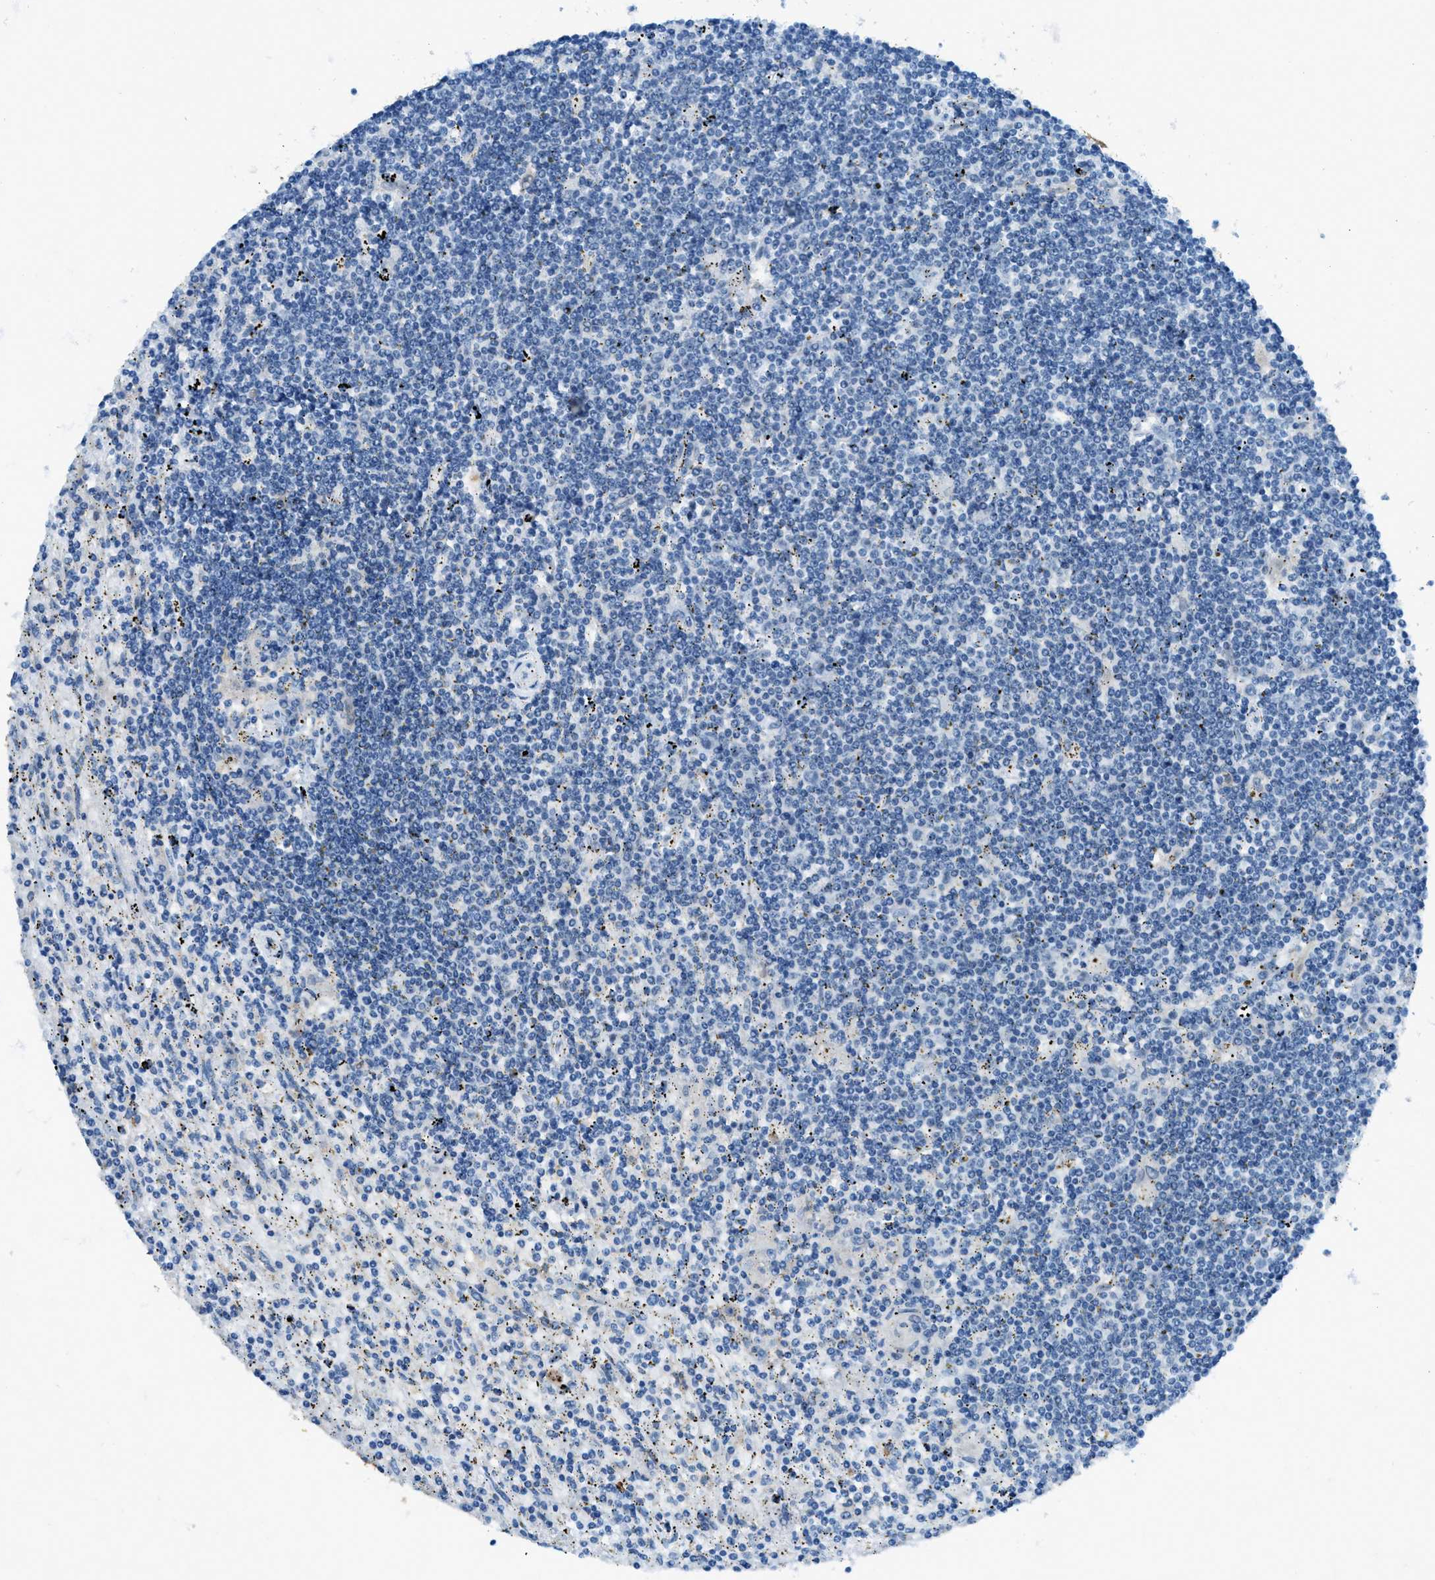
{"staining": {"intensity": "negative", "quantity": "none", "location": "none"}, "tissue": "lymphoma", "cell_type": "Tumor cells", "image_type": "cancer", "snomed": [{"axis": "morphology", "description": "Malignant lymphoma, non-Hodgkin's type, Low grade"}, {"axis": "topography", "description": "Spleen"}], "caption": "A high-resolution micrograph shows immunohistochemistry (IHC) staining of lymphoma, which exhibits no significant expression in tumor cells.", "gene": "TRIM59", "patient": {"sex": "male", "age": 76}}